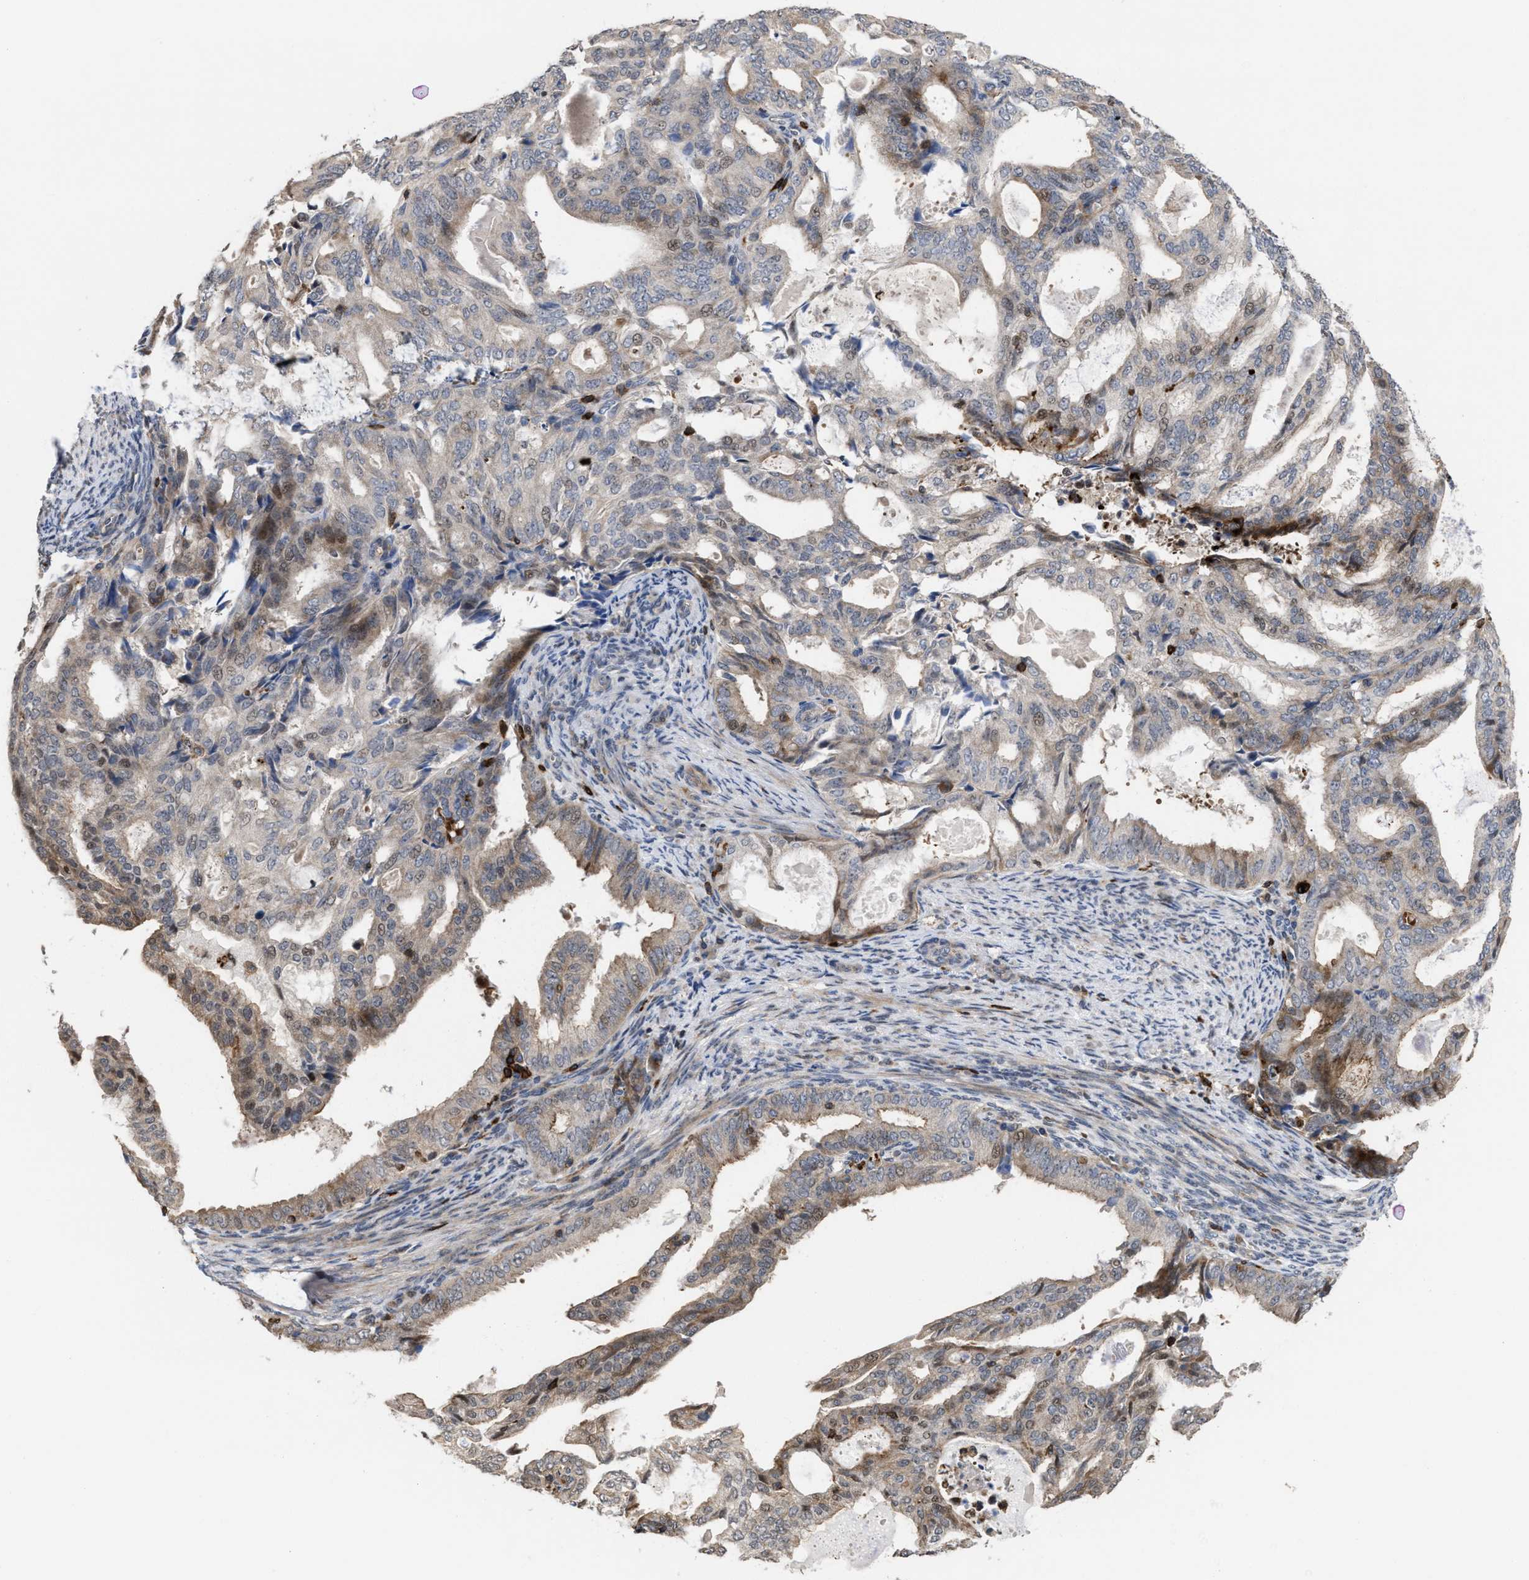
{"staining": {"intensity": "weak", "quantity": "25%-75%", "location": "cytoplasmic/membranous"}, "tissue": "endometrial cancer", "cell_type": "Tumor cells", "image_type": "cancer", "snomed": [{"axis": "morphology", "description": "Adenocarcinoma, NOS"}, {"axis": "topography", "description": "Endometrium"}], "caption": "A photomicrograph showing weak cytoplasmic/membranous expression in about 25%-75% of tumor cells in endometrial cancer (adenocarcinoma), as visualized by brown immunohistochemical staining.", "gene": "PTPRE", "patient": {"sex": "female", "age": 58}}